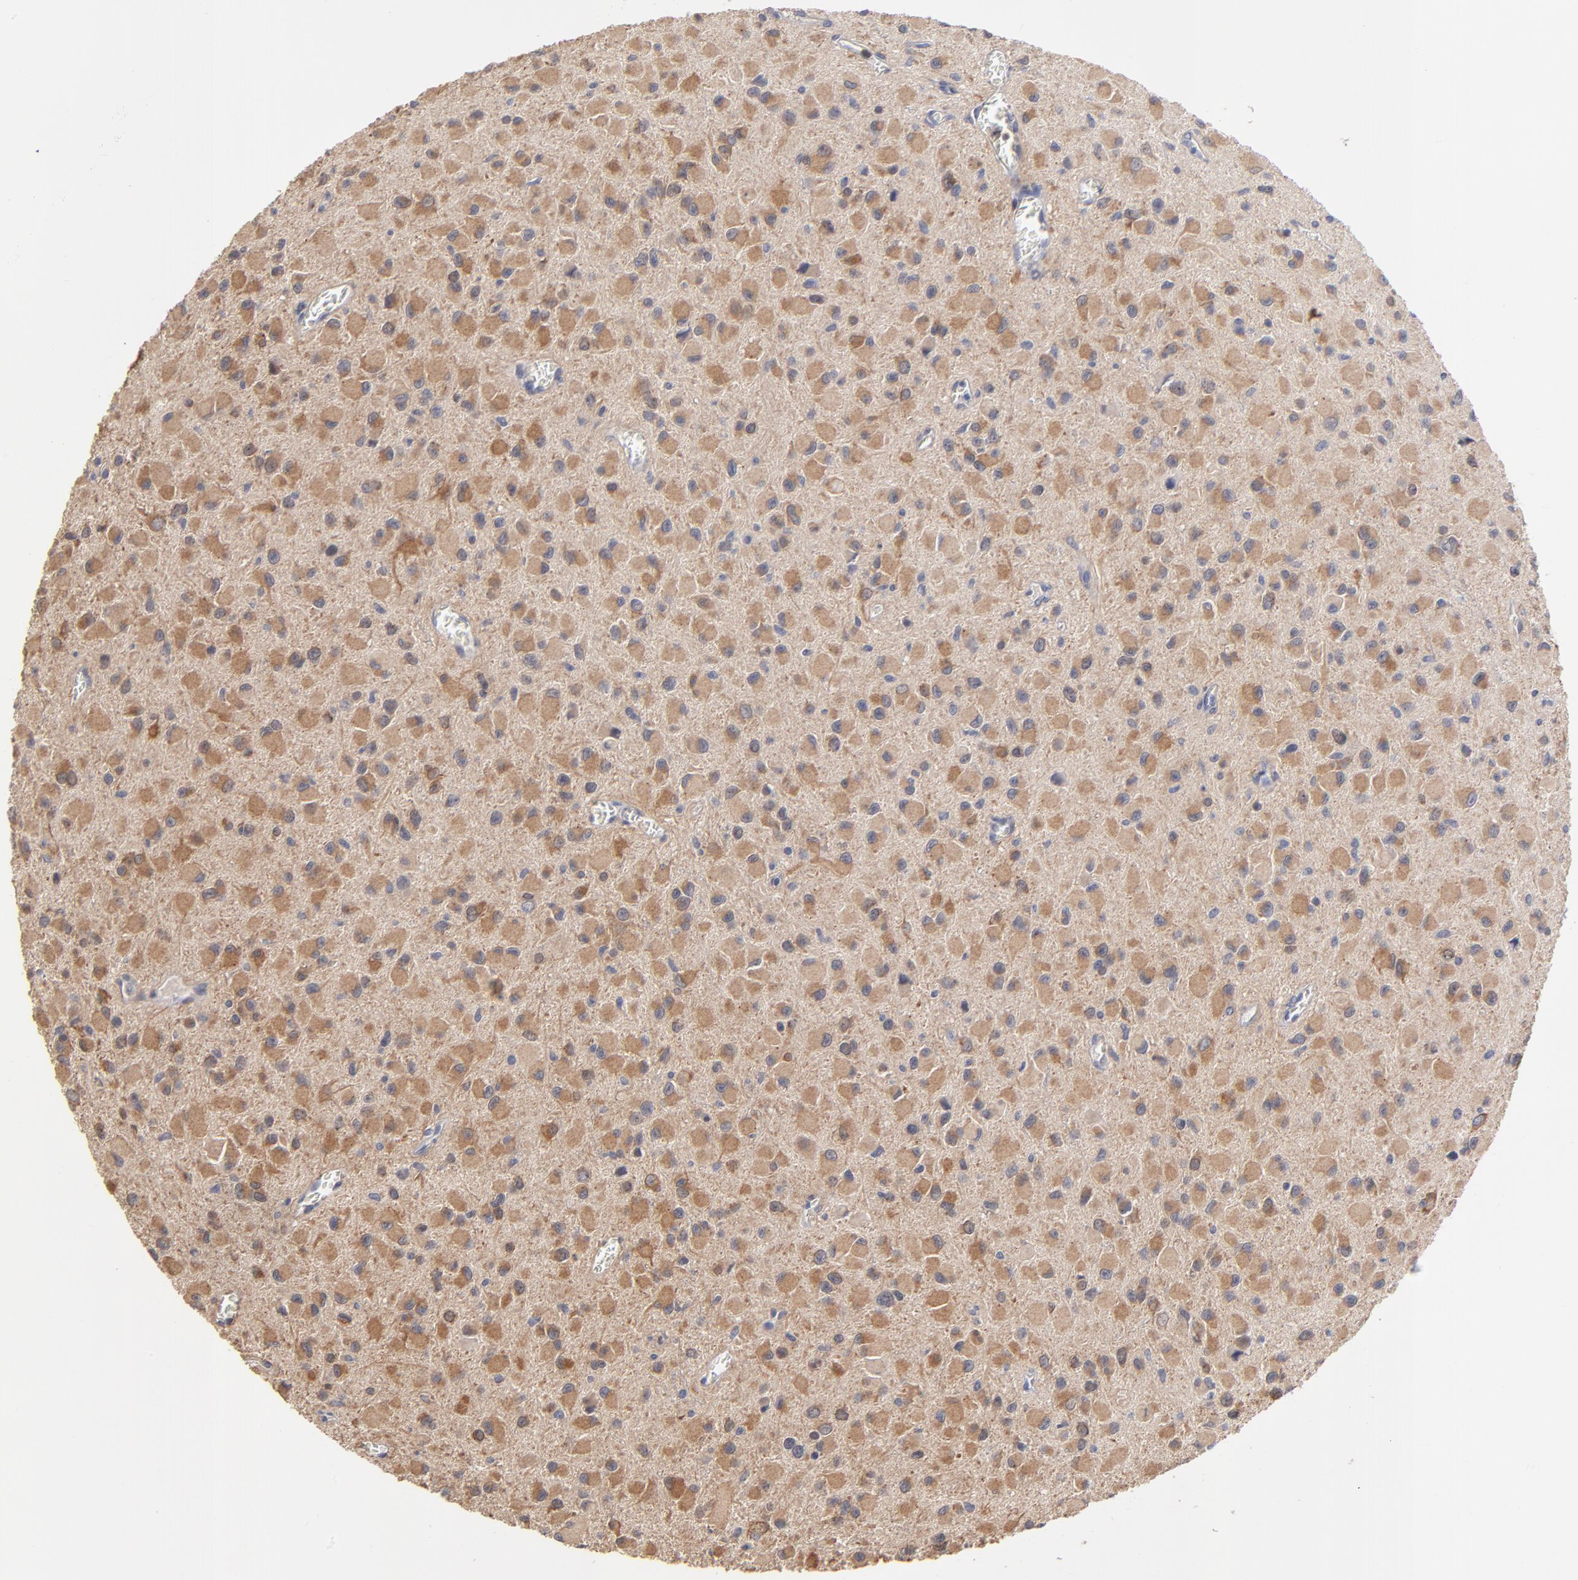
{"staining": {"intensity": "moderate", "quantity": "25%-75%", "location": "cytoplasmic/membranous"}, "tissue": "glioma", "cell_type": "Tumor cells", "image_type": "cancer", "snomed": [{"axis": "morphology", "description": "Glioma, malignant, Low grade"}, {"axis": "topography", "description": "Brain"}], "caption": "This is a micrograph of IHC staining of low-grade glioma (malignant), which shows moderate positivity in the cytoplasmic/membranous of tumor cells.", "gene": "PCMT1", "patient": {"sex": "male", "age": 42}}